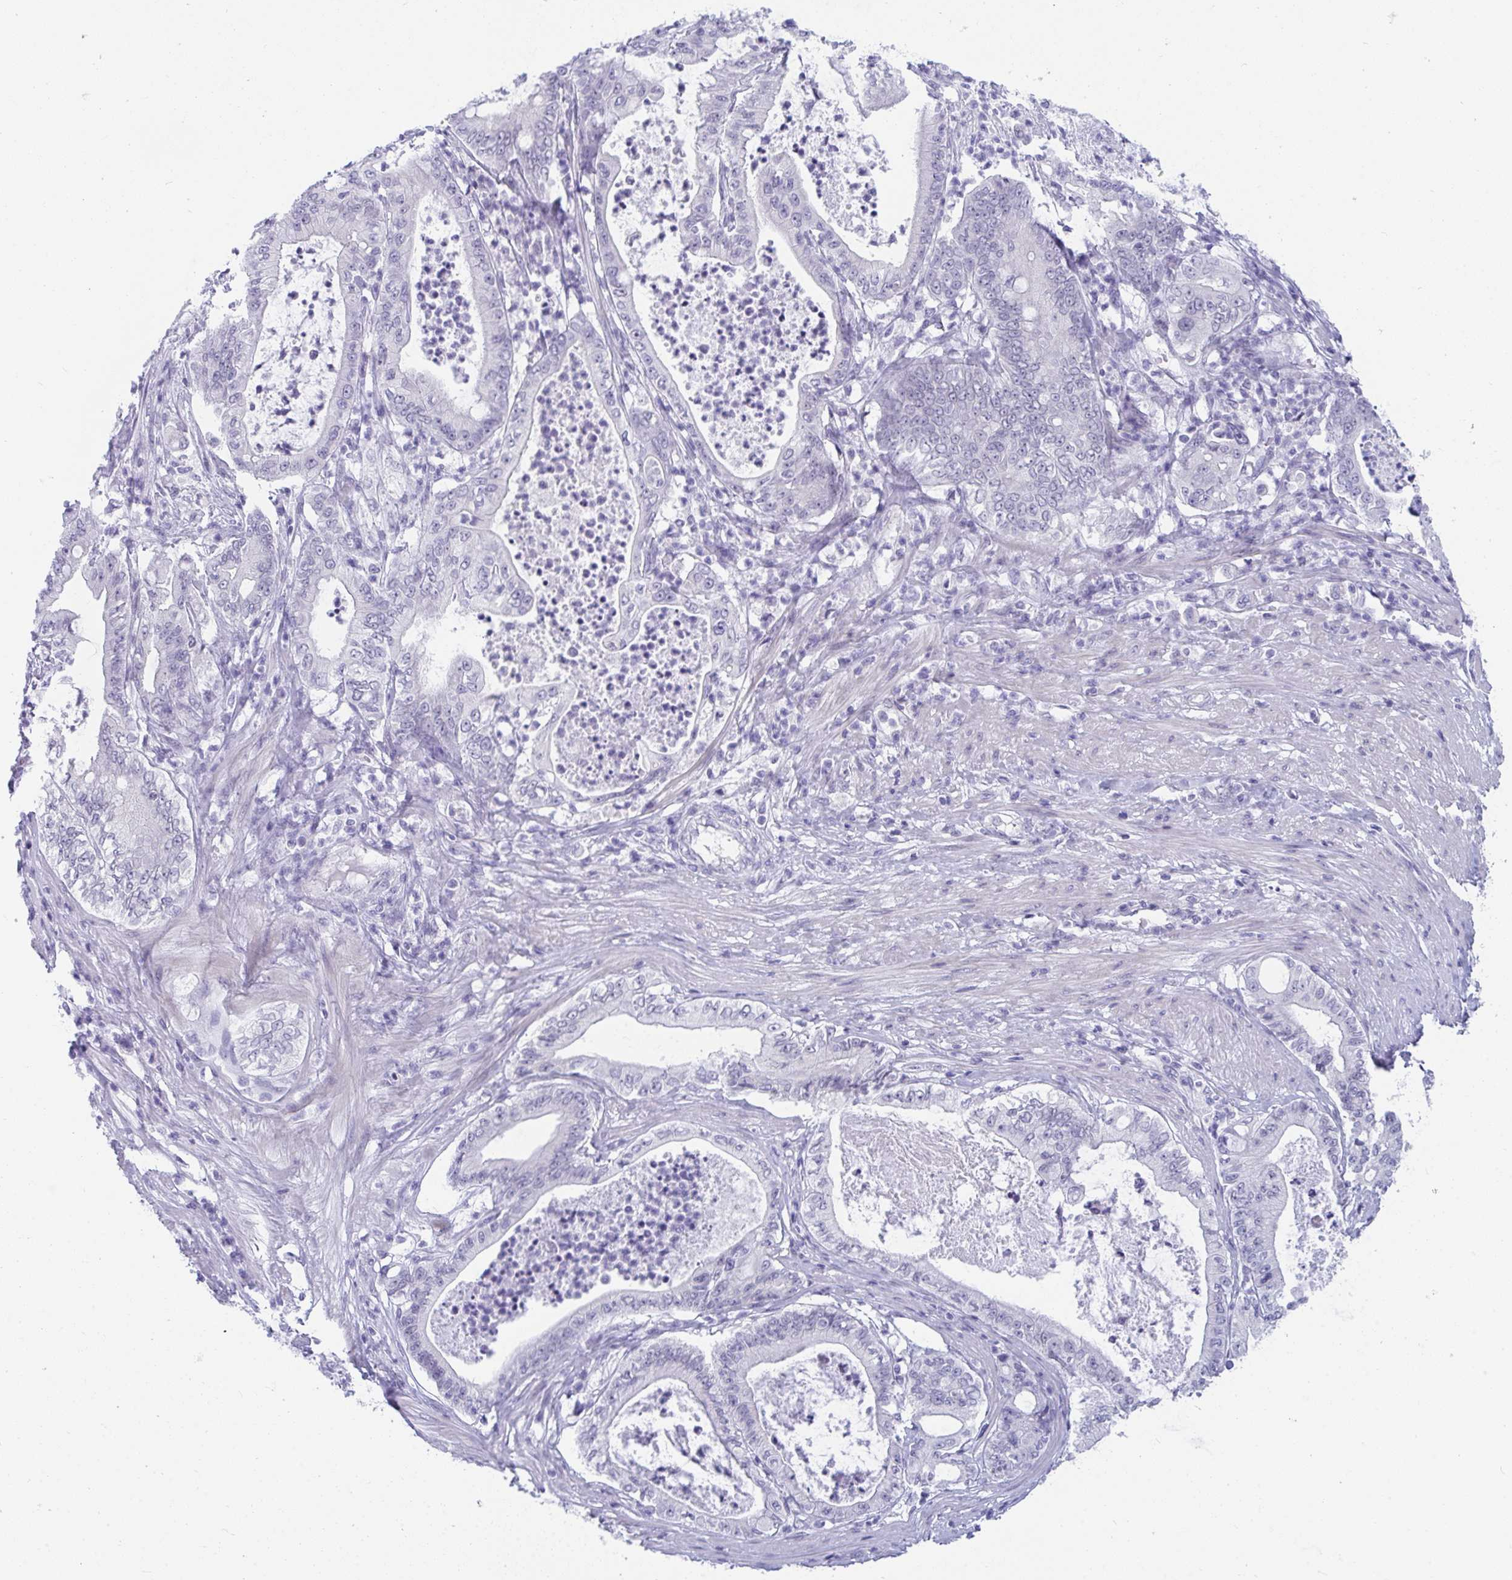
{"staining": {"intensity": "negative", "quantity": "none", "location": "none"}, "tissue": "pancreatic cancer", "cell_type": "Tumor cells", "image_type": "cancer", "snomed": [{"axis": "morphology", "description": "Adenocarcinoma, NOS"}, {"axis": "topography", "description": "Pancreas"}], "caption": "Immunohistochemistry micrograph of pancreatic cancer stained for a protein (brown), which shows no positivity in tumor cells.", "gene": "BMAL2", "patient": {"sex": "male", "age": 71}}